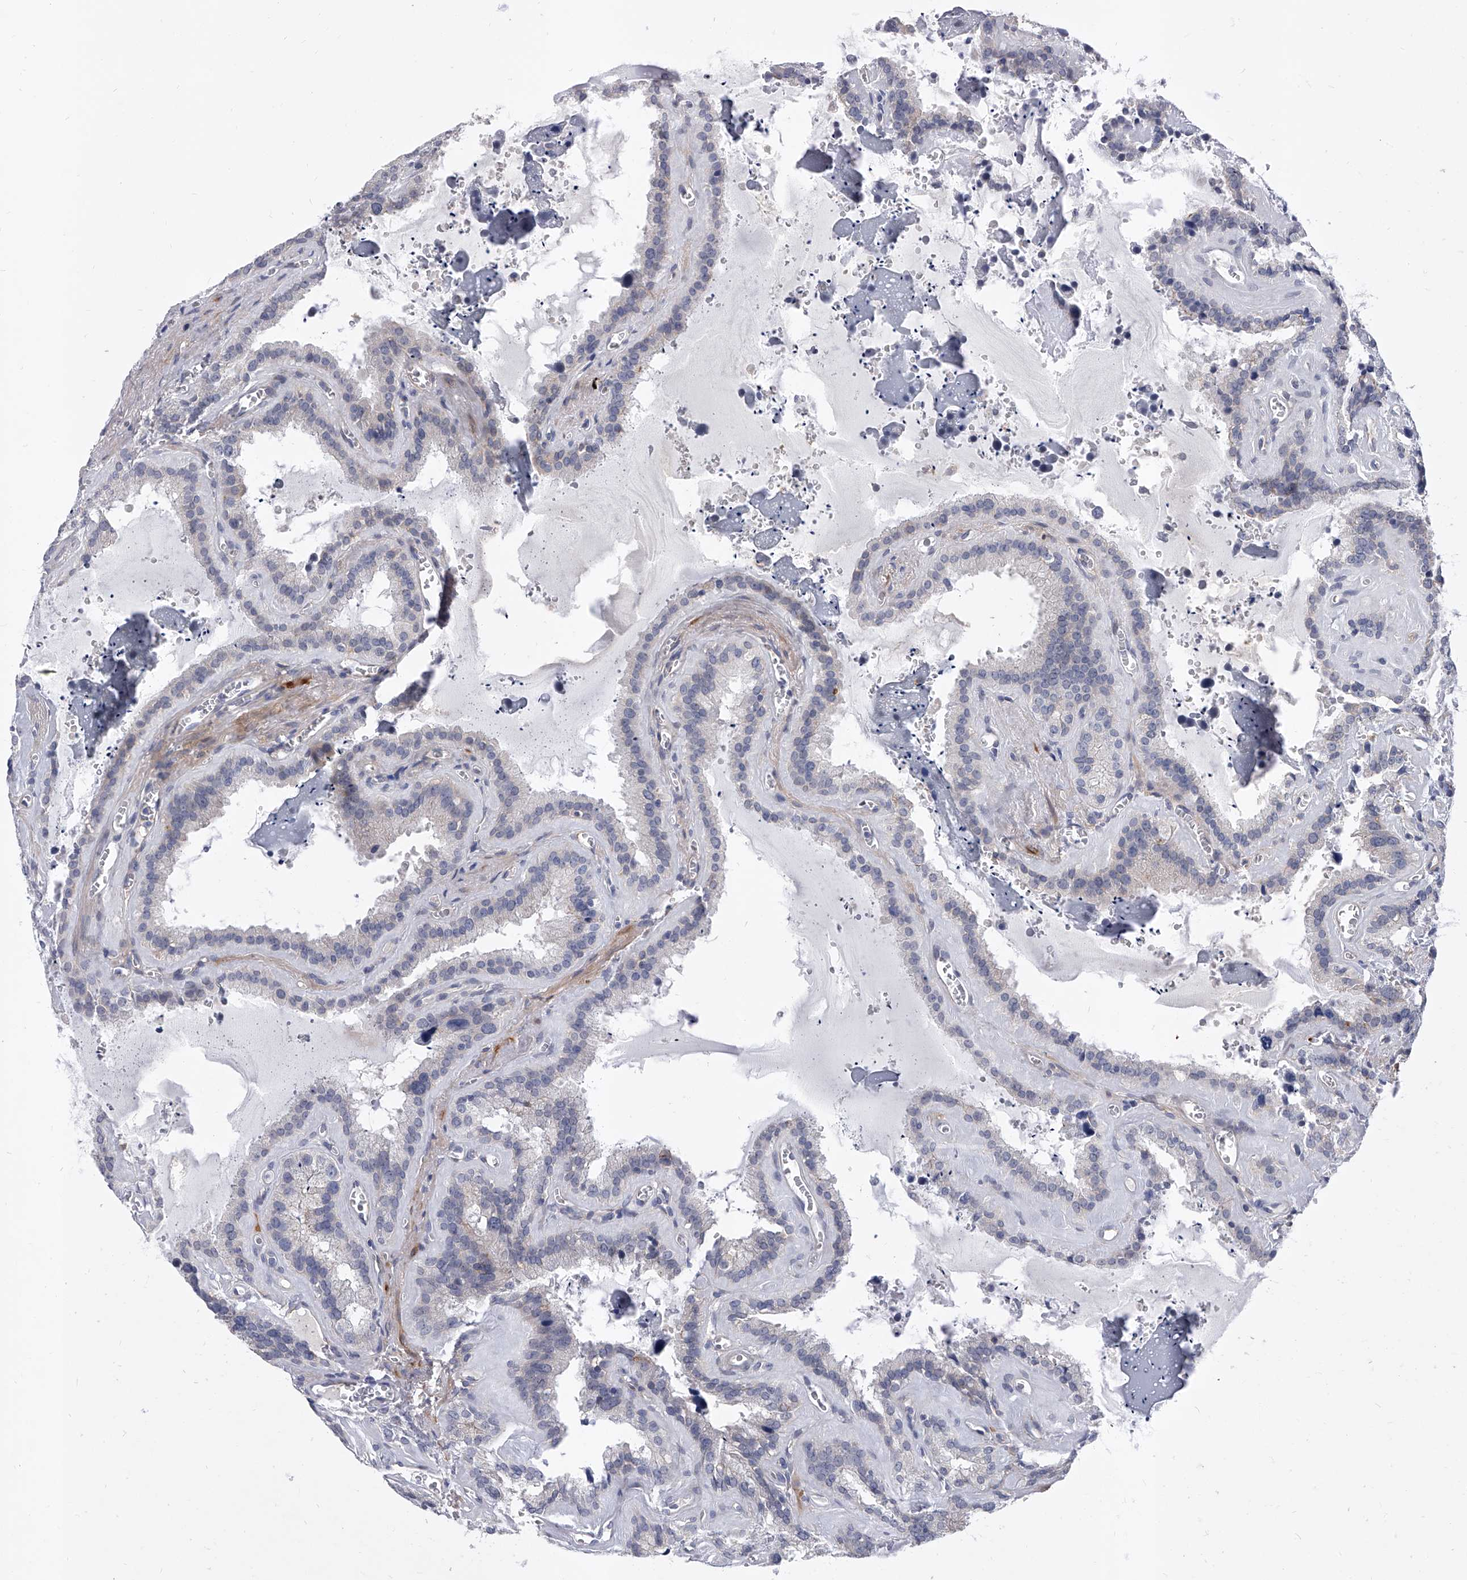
{"staining": {"intensity": "negative", "quantity": "none", "location": "none"}, "tissue": "seminal vesicle", "cell_type": "Glandular cells", "image_type": "normal", "snomed": [{"axis": "morphology", "description": "Normal tissue, NOS"}, {"axis": "topography", "description": "Prostate"}, {"axis": "topography", "description": "Seminal veicle"}], "caption": "Protein analysis of unremarkable seminal vesicle displays no significant positivity in glandular cells. (DAB (3,3'-diaminobenzidine) immunohistochemistry with hematoxylin counter stain).", "gene": "ENSG00000250424", "patient": {"sex": "male", "age": 59}}